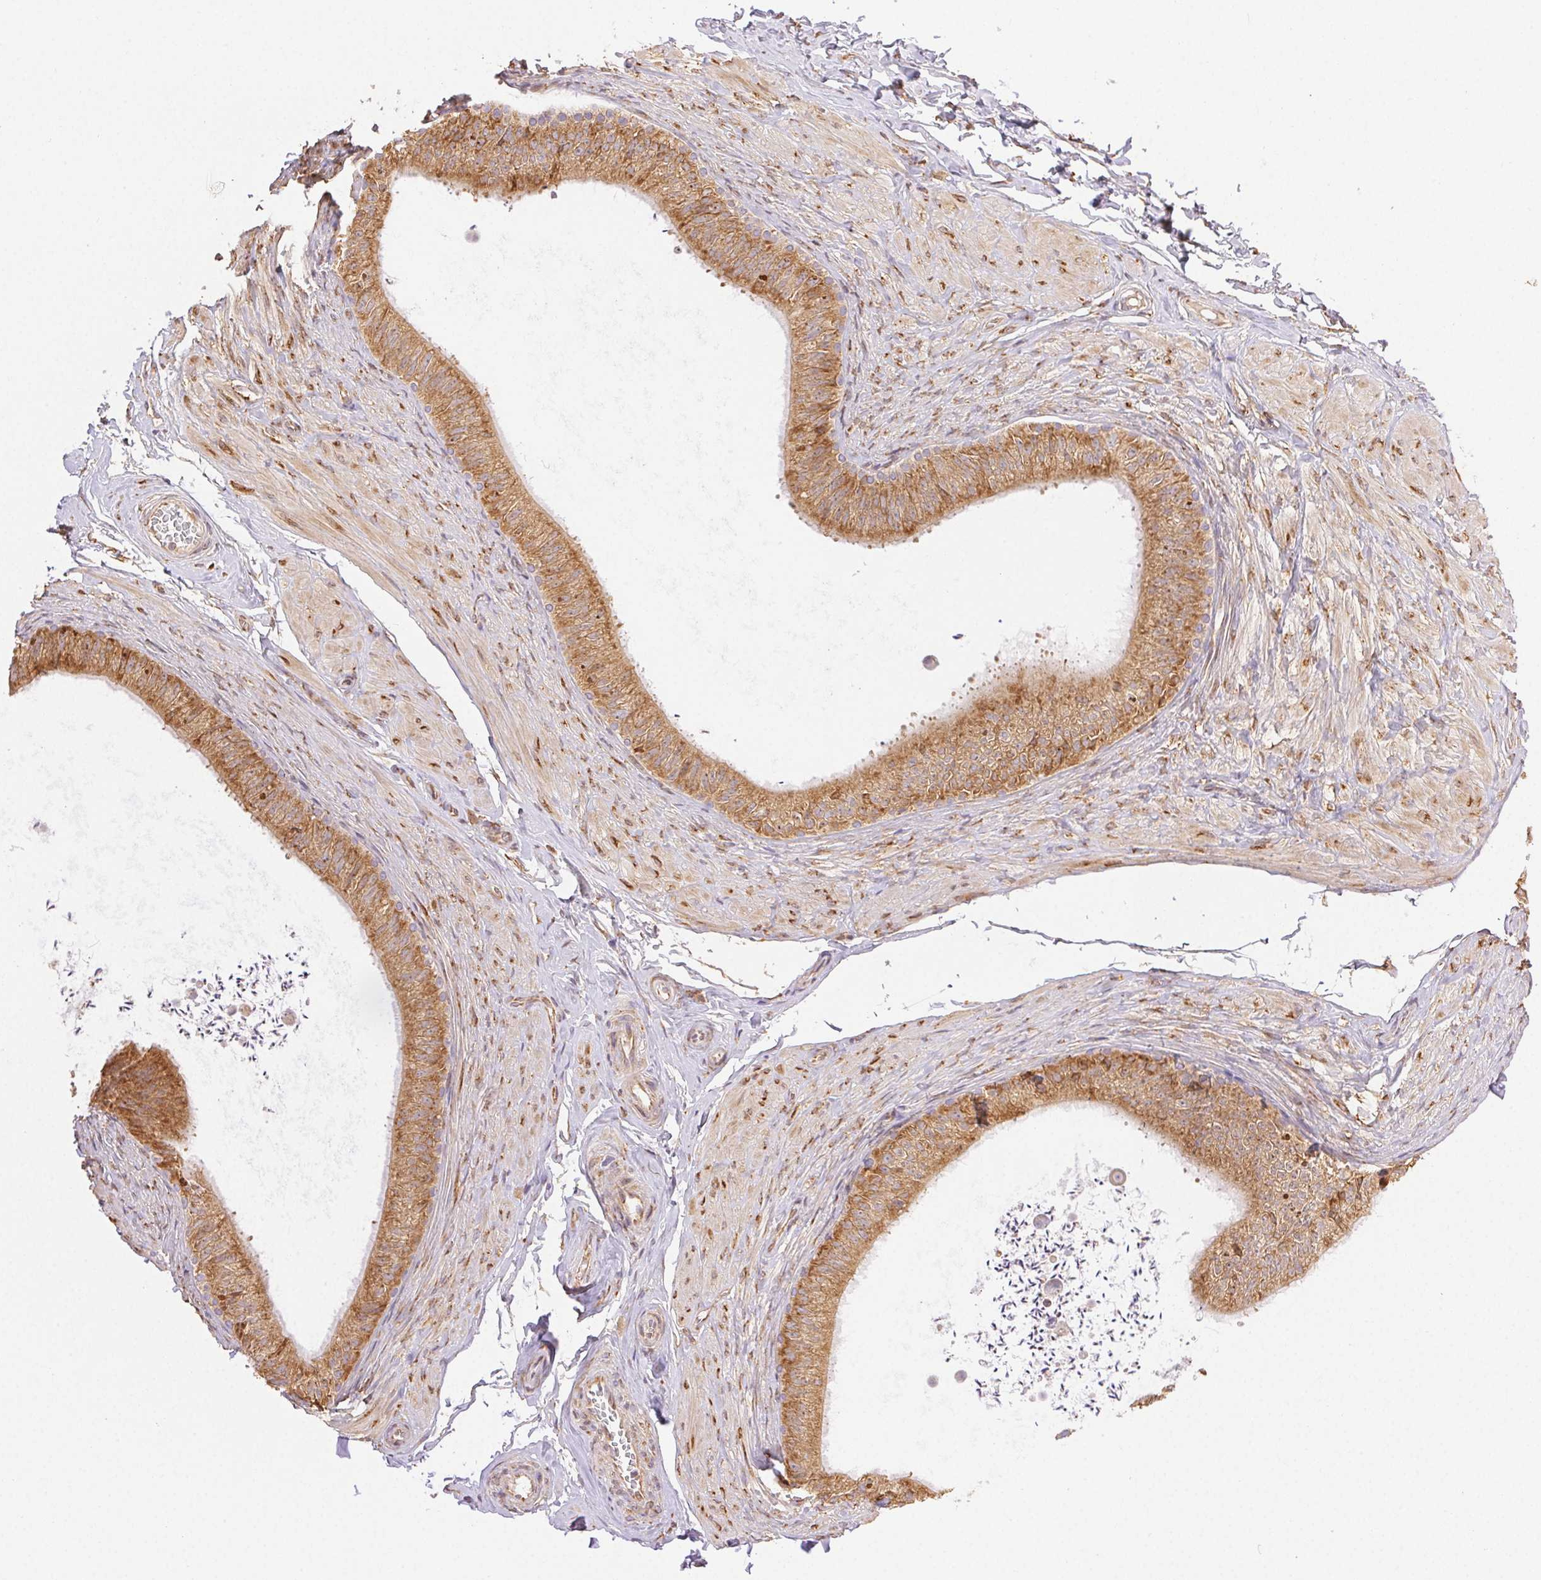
{"staining": {"intensity": "moderate", "quantity": ">75%", "location": "cytoplasmic/membranous"}, "tissue": "epididymis", "cell_type": "Glandular cells", "image_type": "normal", "snomed": [{"axis": "morphology", "description": "Normal tissue, NOS"}, {"axis": "topography", "description": "Epididymis, spermatic cord, NOS"}, {"axis": "topography", "description": "Epididymis"}, {"axis": "topography", "description": "Peripheral nerve tissue"}], "caption": "Moderate cytoplasmic/membranous expression is seen in approximately >75% of glandular cells in benign epididymis.", "gene": "ENTREP1", "patient": {"sex": "male", "age": 29}}